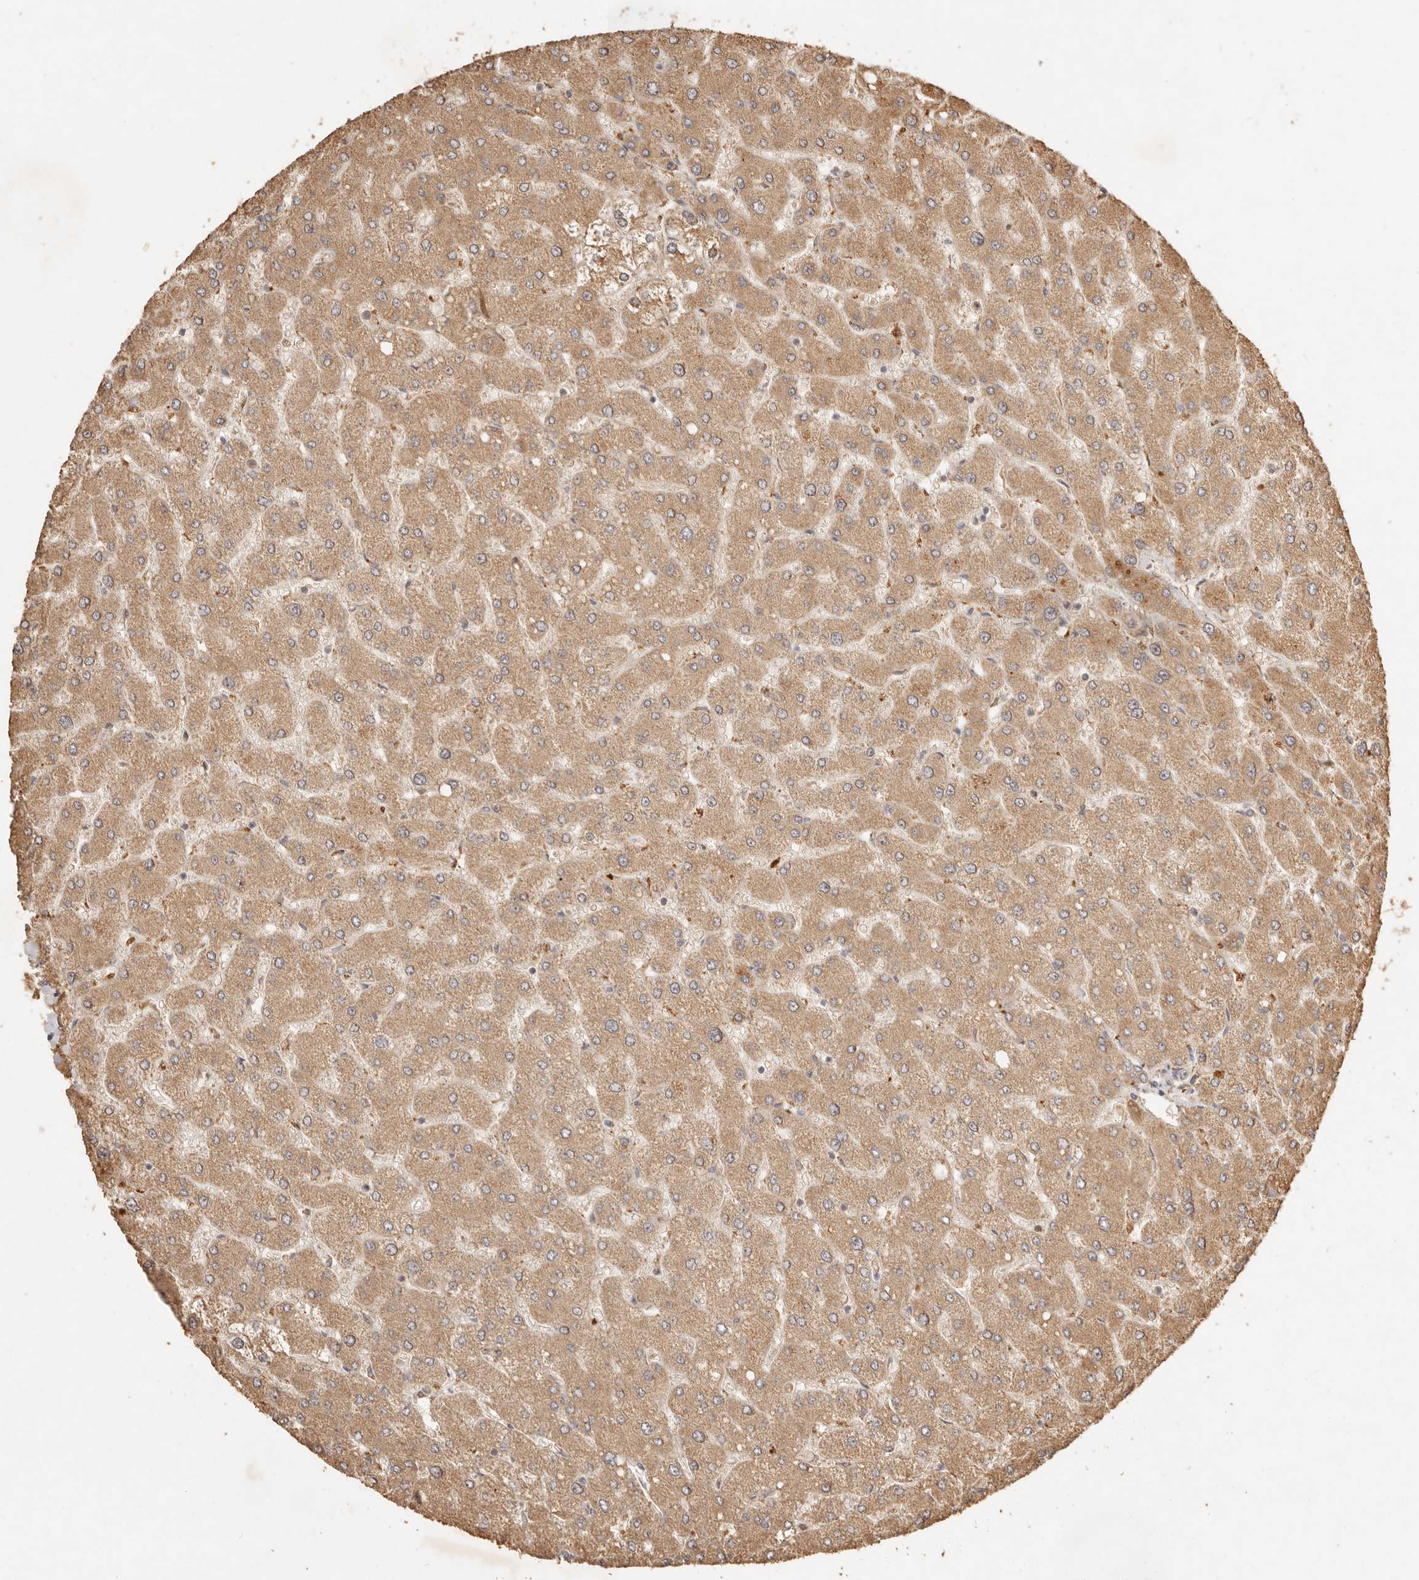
{"staining": {"intensity": "weak", "quantity": ">75%", "location": "cytoplasmic/membranous"}, "tissue": "liver", "cell_type": "Cholangiocytes", "image_type": "normal", "snomed": [{"axis": "morphology", "description": "Normal tissue, NOS"}, {"axis": "topography", "description": "Liver"}], "caption": "A histopathology image of human liver stained for a protein demonstrates weak cytoplasmic/membranous brown staining in cholangiocytes. (DAB (3,3'-diaminobenzidine) IHC with brightfield microscopy, high magnification).", "gene": "CLEC4C", "patient": {"sex": "male", "age": 55}}